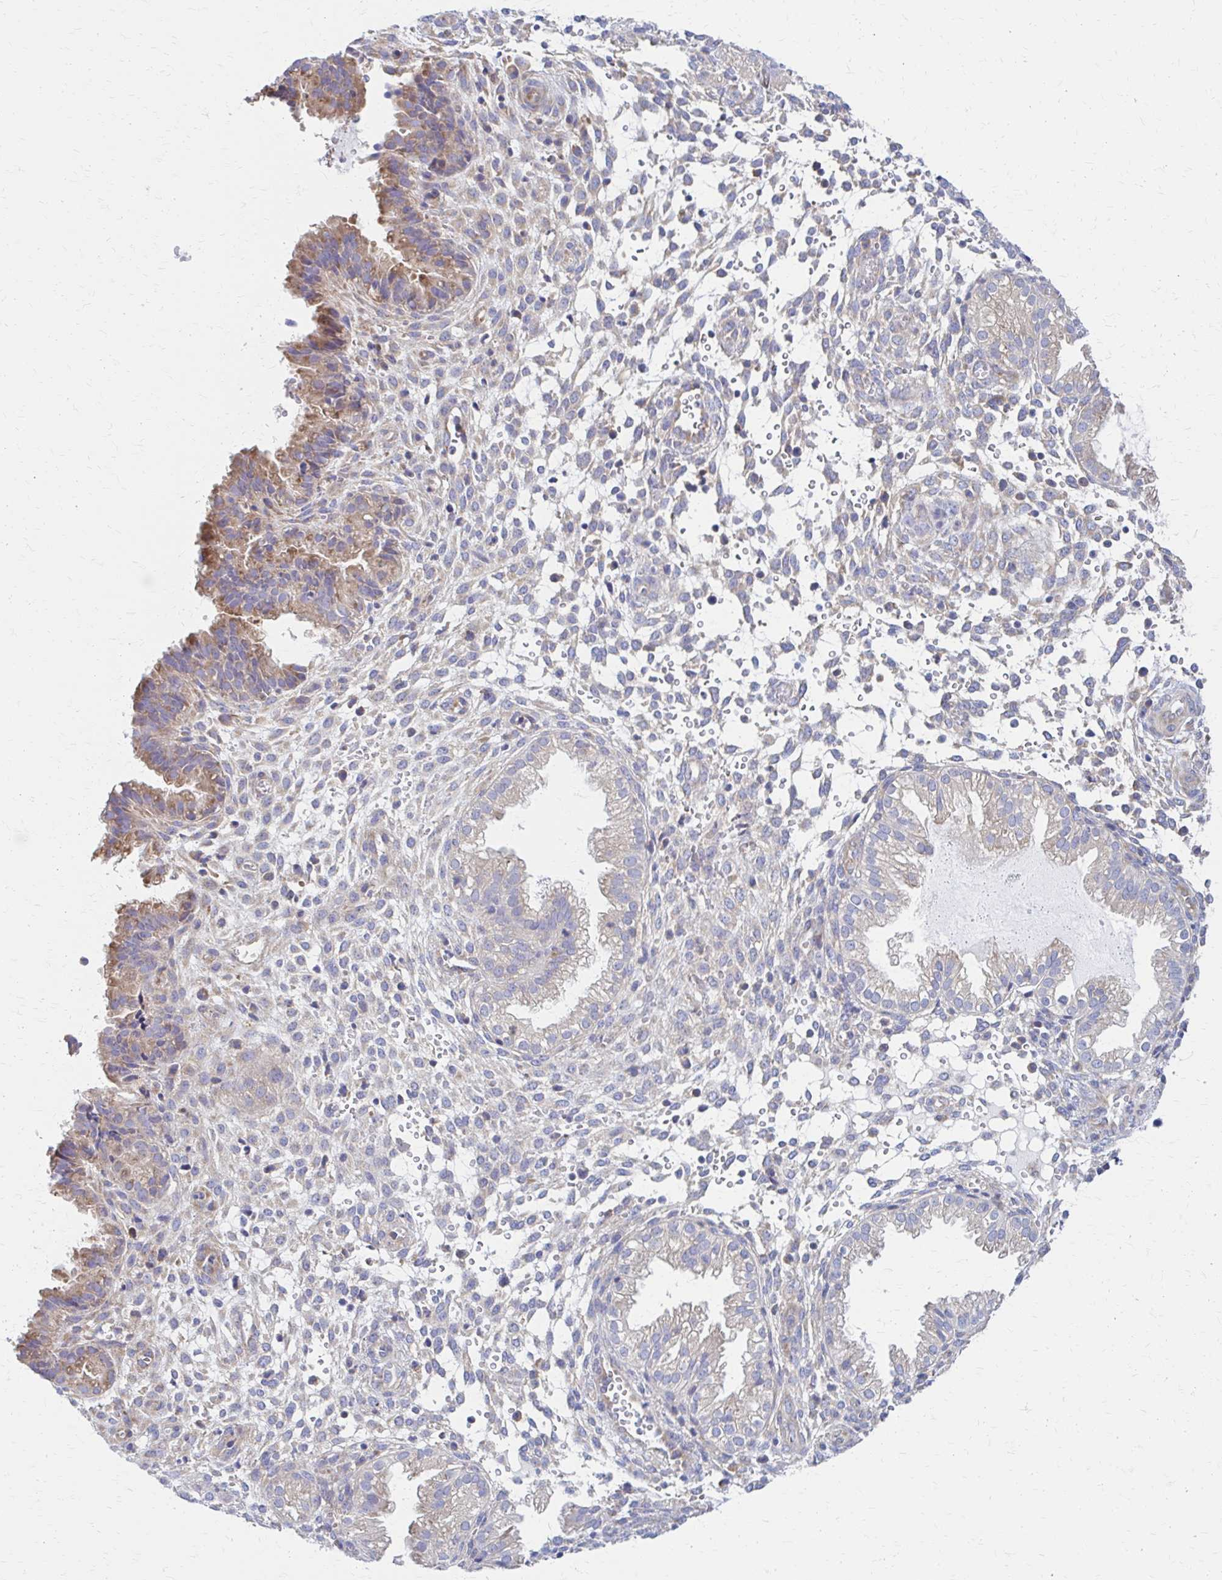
{"staining": {"intensity": "negative", "quantity": "none", "location": "none"}, "tissue": "endometrium", "cell_type": "Cells in endometrial stroma", "image_type": "normal", "snomed": [{"axis": "morphology", "description": "Normal tissue, NOS"}, {"axis": "topography", "description": "Endometrium"}], "caption": "A photomicrograph of endometrium stained for a protein shows no brown staining in cells in endometrial stroma.", "gene": "RPL27A", "patient": {"sex": "female", "age": 33}}